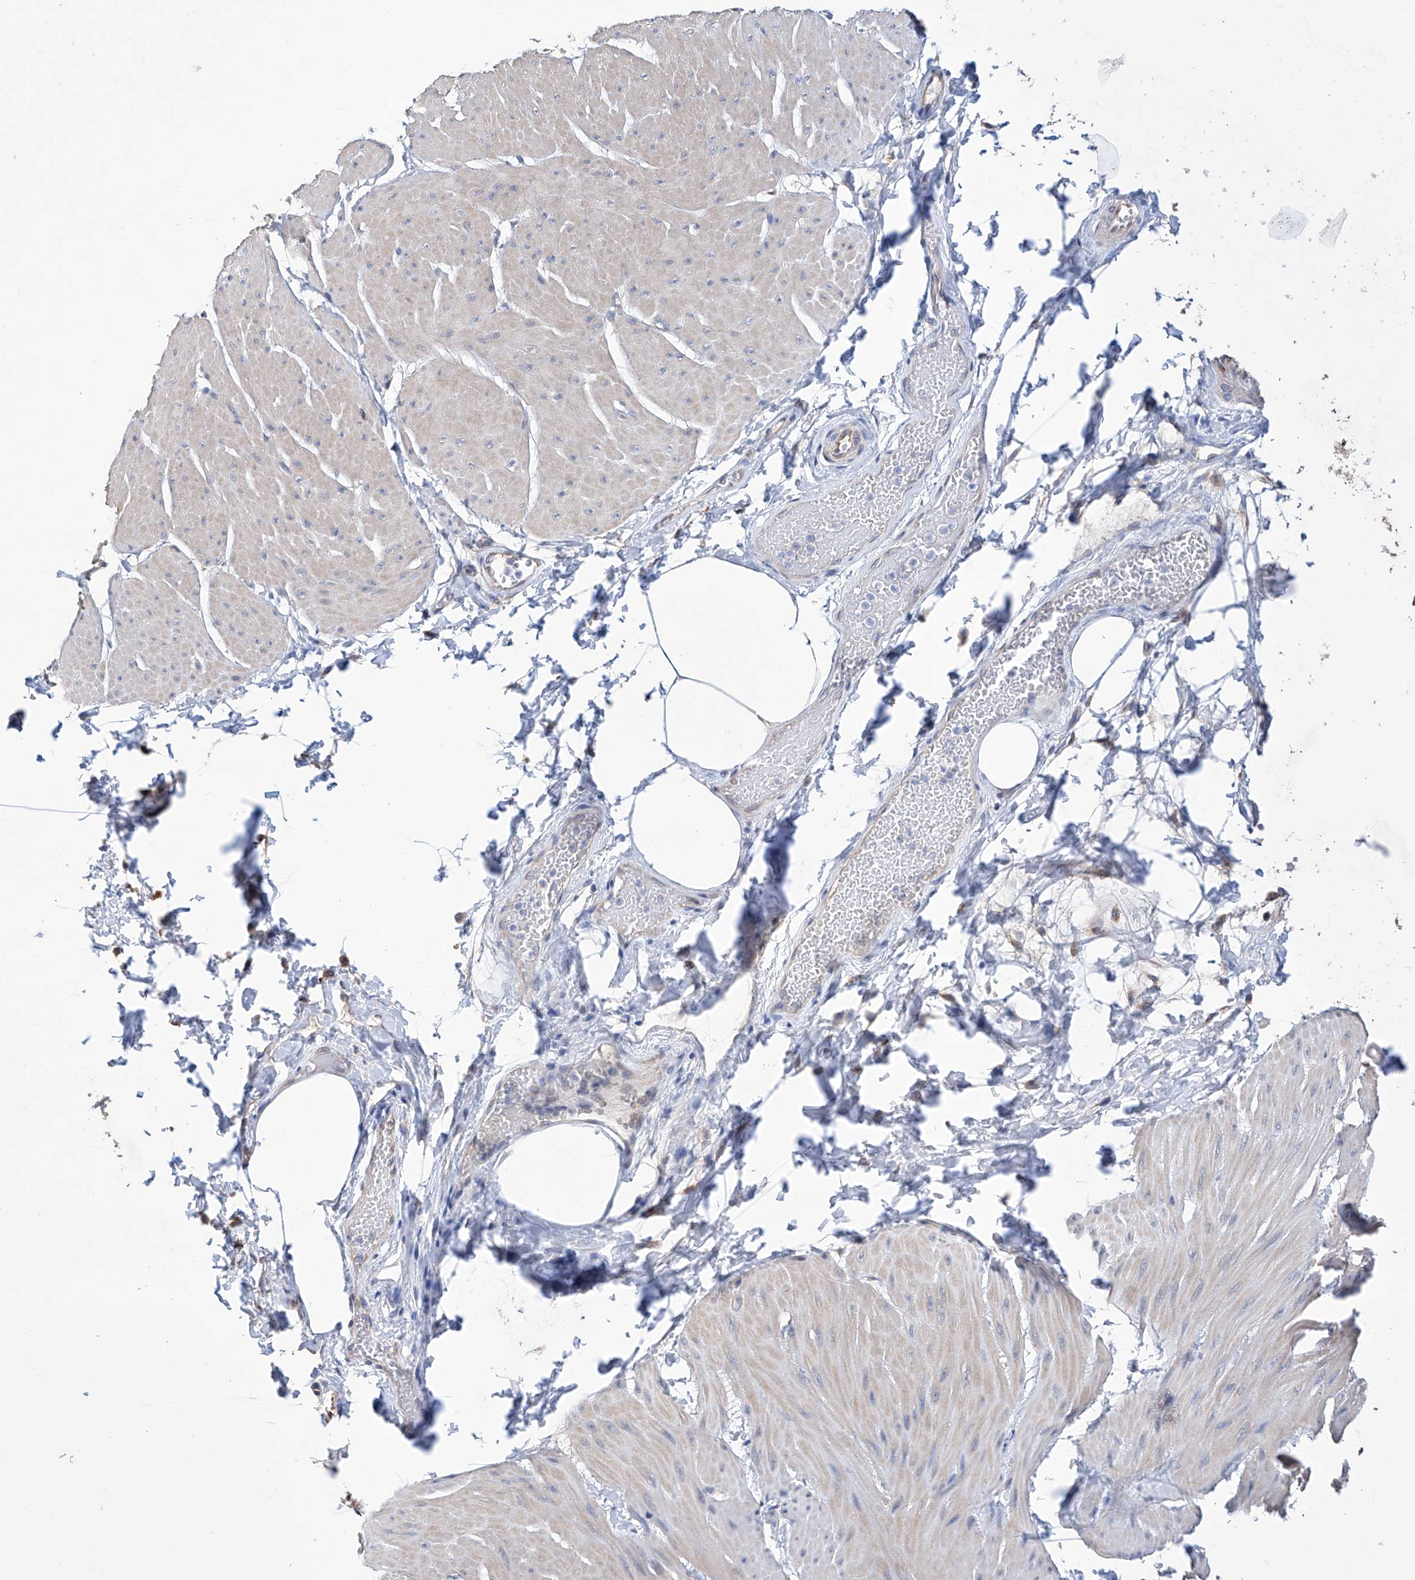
{"staining": {"intensity": "negative", "quantity": "none", "location": "none"}, "tissue": "smooth muscle", "cell_type": "Smooth muscle cells", "image_type": "normal", "snomed": [{"axis": "morphology", "description": "Urothelial carcinoma, High grade"}, {"axis": "topography", "description": "Urinary bladder"}], "caption": "Smooth muscle was stained to show a protein in brown. There is no significant expression in smooth muscle cells. (Brightfield microscopy of DAB IHC at high magnification).", "gene": "AFG1L", "patient": {"sex": "male", "age": 46}}